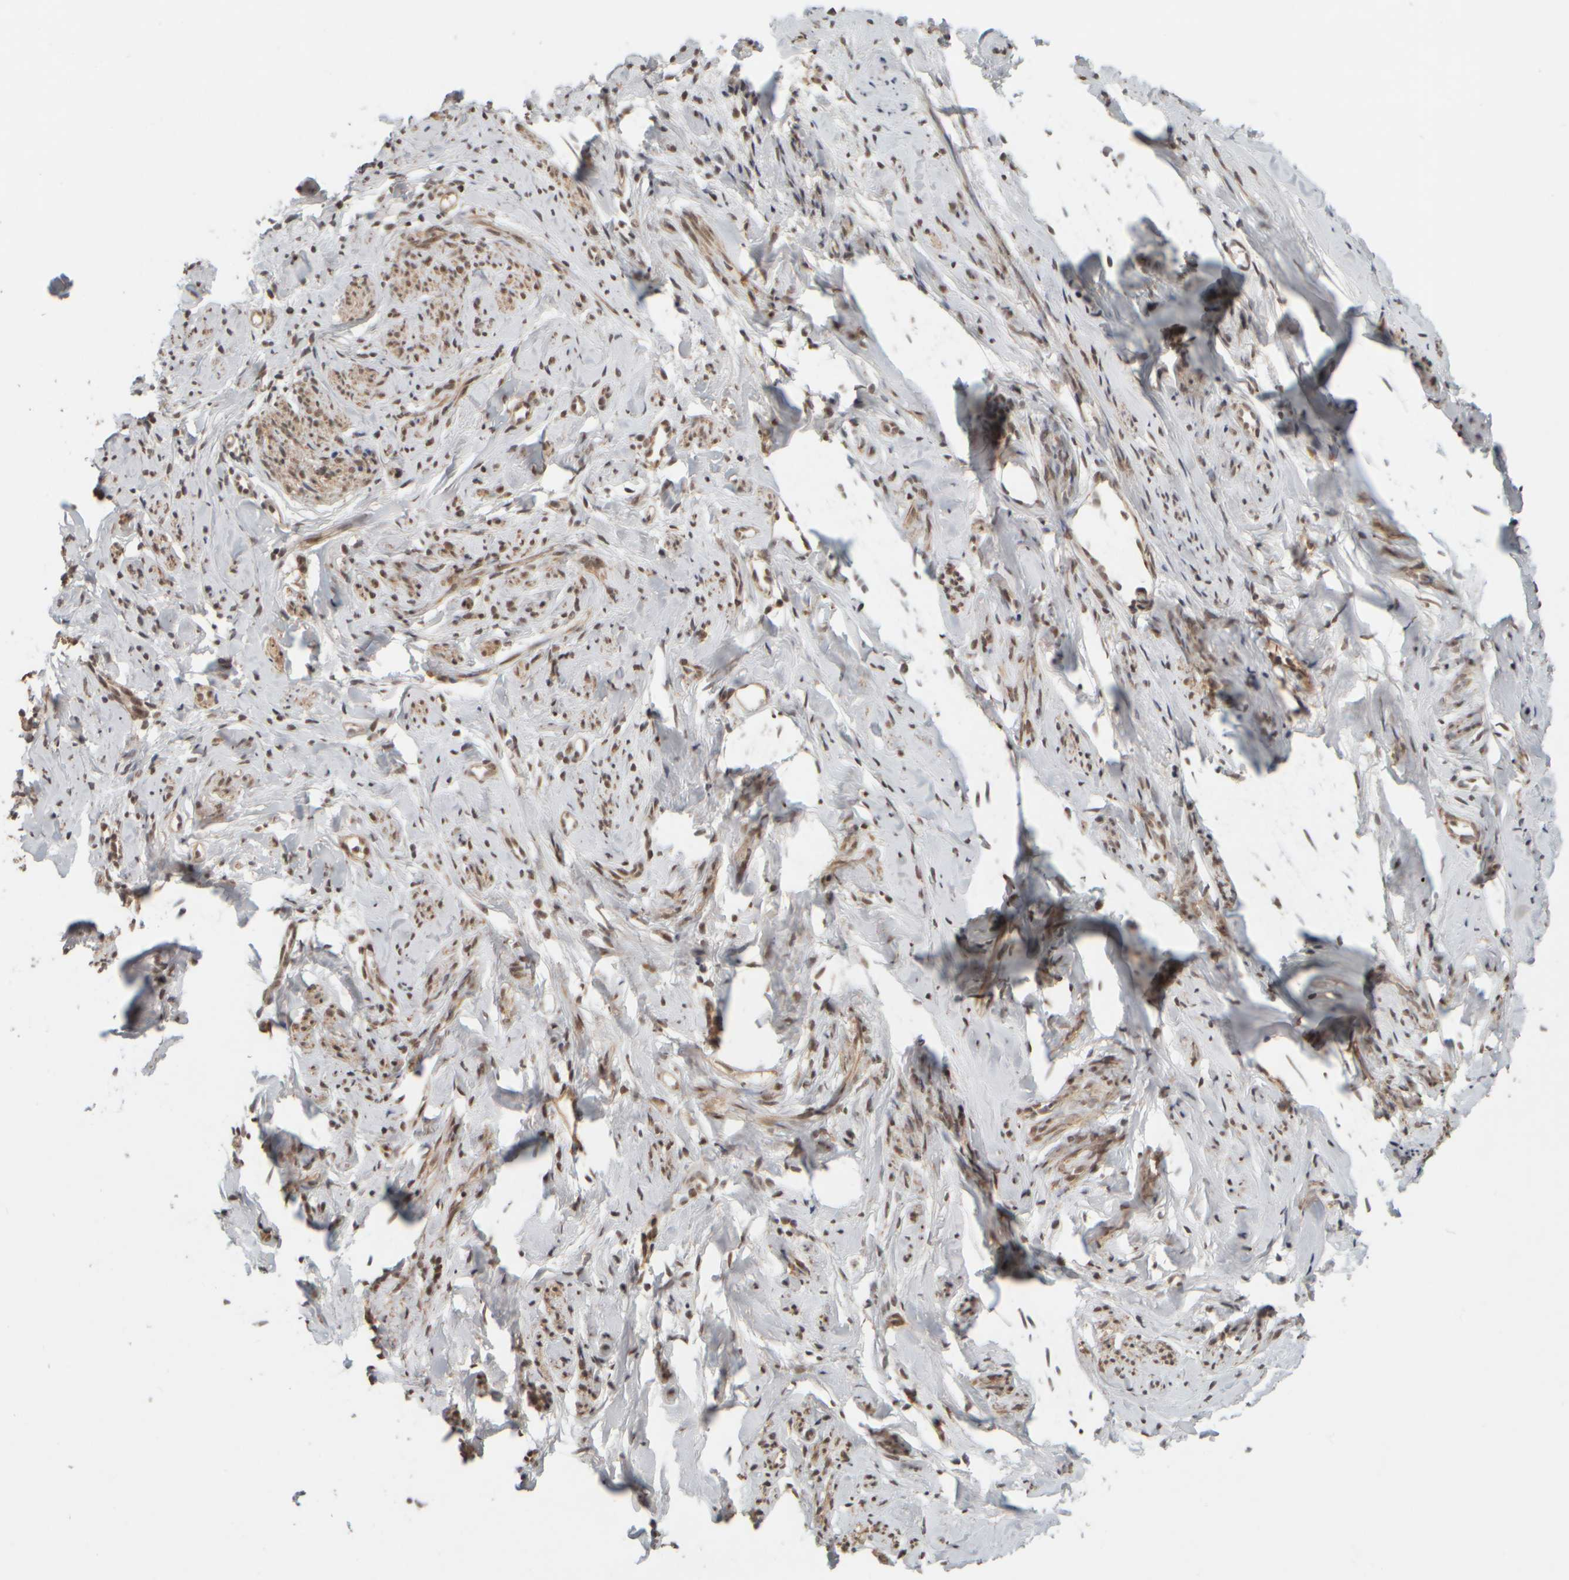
{"staining": {"intensity": "strong", "quantity": ">75%", "location": "nuclear"}, "tissue": "cervix", "cell_type": "Squamous epithelial cells", "image_type": "normal", "snomed": [{"axis": "morphology", "description": "Normal tissue, NOS"}, {"axis": "topography", "description": "Cervix"}], "caption": "Cervix stained with immunohistochemistry reveals strong nuclear expression in about >75% of squamous epithelial cells. The staining is performed using DAB brown chromogen to label protein expression. The nuclei are counter-stained blue using hematoxylin.", "gene": "SYNRG", "patient": {"sex": "female", "age": 75}}